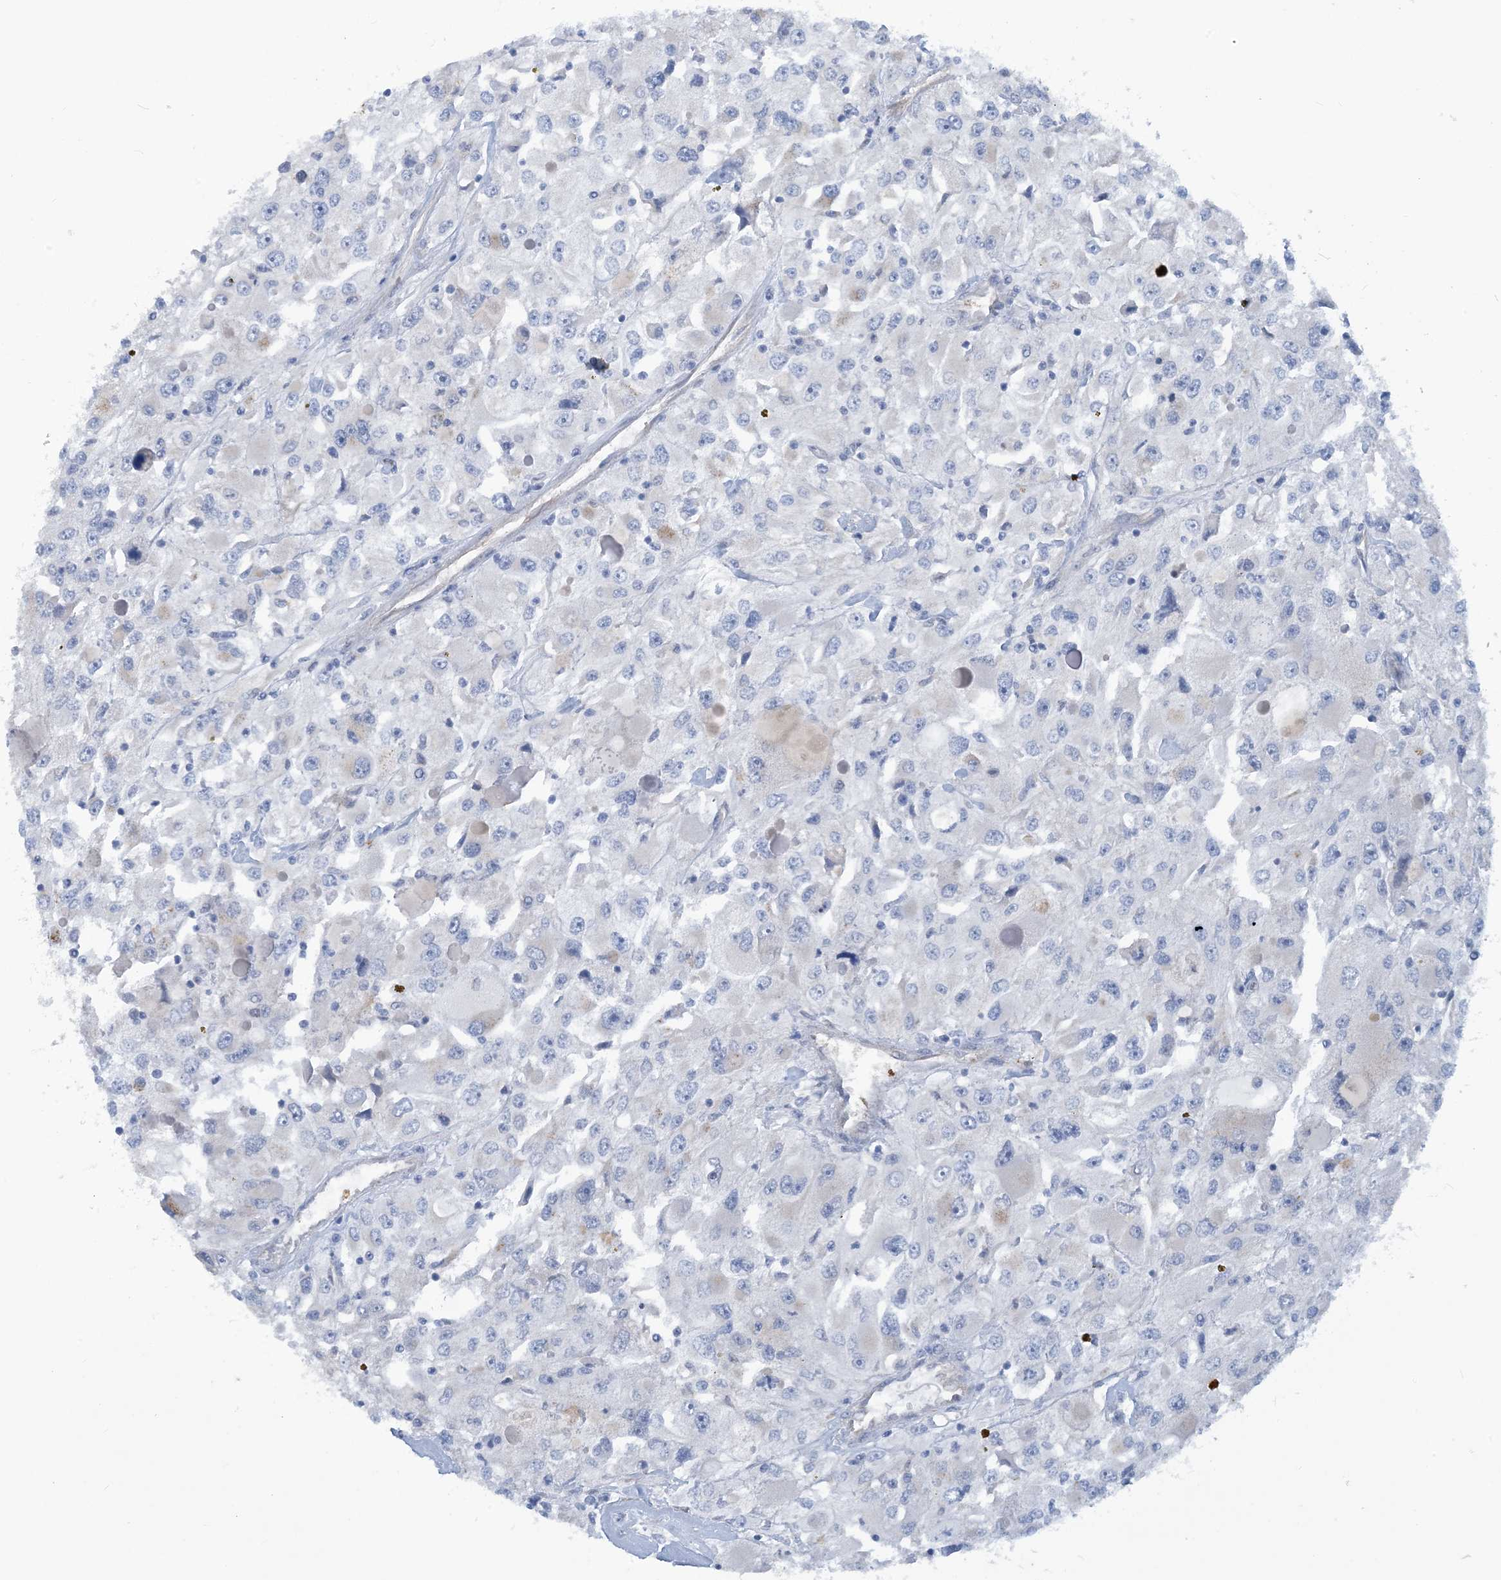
{"staining": {"intensity": "negative", "quantity": "none", "location": "none"}, "tissue": "renal cancer", "cell_type": "Tumor cells", "image_type": "cancer", "snomed": [{"axis": "morphology", "description": "Adenocarcinoma, NOS"}, {"axis": "topography", "description": "Kidney"}], "caption": "Tumor cells show no significant protein positivity in renal cancer (adenocarcinoma).", "gene": "EIF2A", "patient": {"sex": "female", "age": 52}}